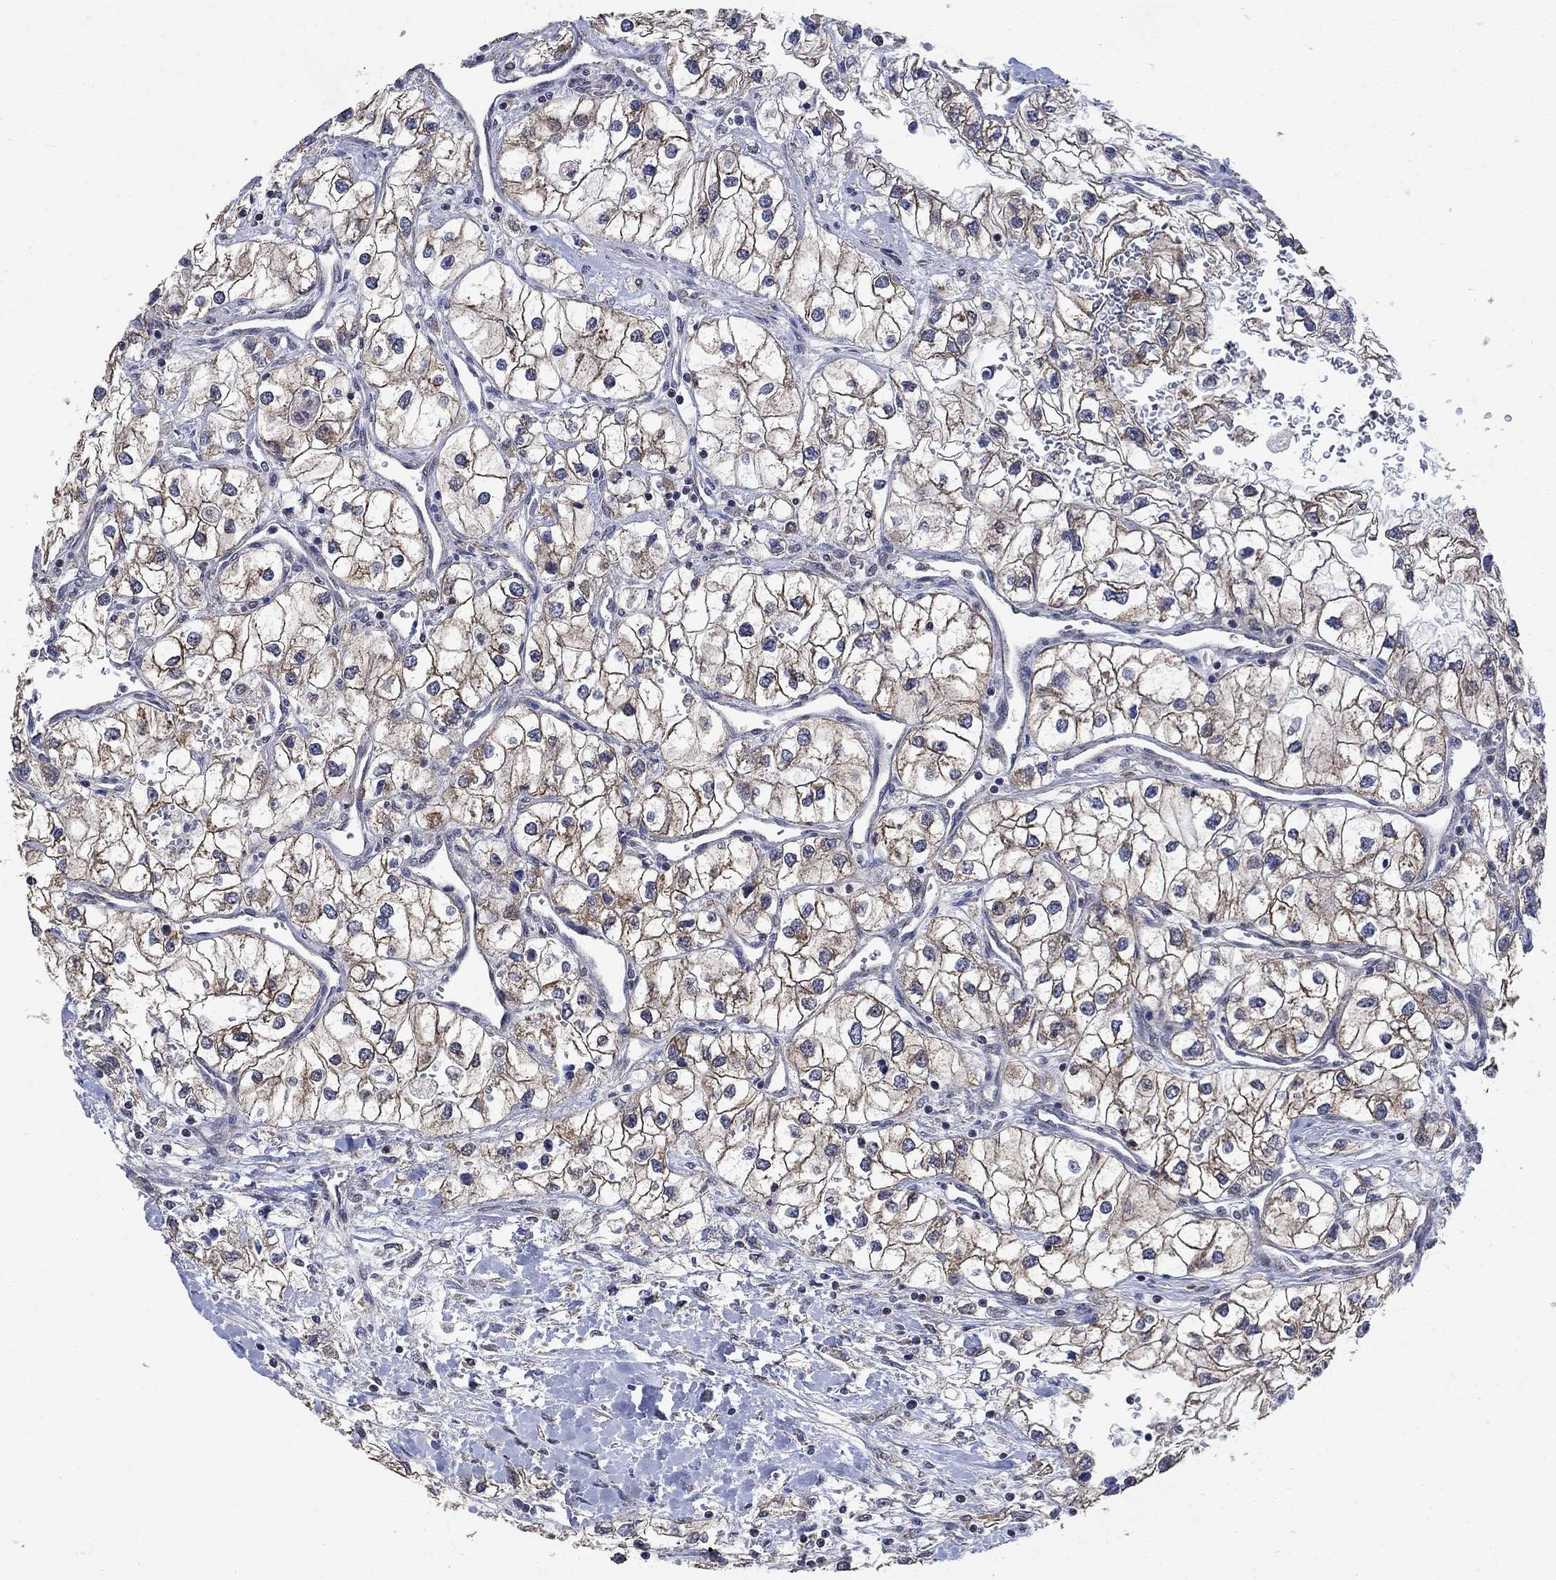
{"staining": {"intensity": "strong", "quantity": "25%-75%", "location": "cytoplasmic/membranous"}, "tissue": "renal cancer", "cell_type": "Tumor cells", "image_type": "cancer", "snomed": [{"axis": "morphology", "description": "Adenocarcinoma, NOS"}, {"axis": "topography", "description": "Kidney"}], "caption": "The image reveals staining of adenocarcinoma (renal), revealing strong cytoplasmic/membranous protein staining (brown color) within tumor cells.", "gene": "ANKRA2", "patient": {"sex": "male", "age": 59}}